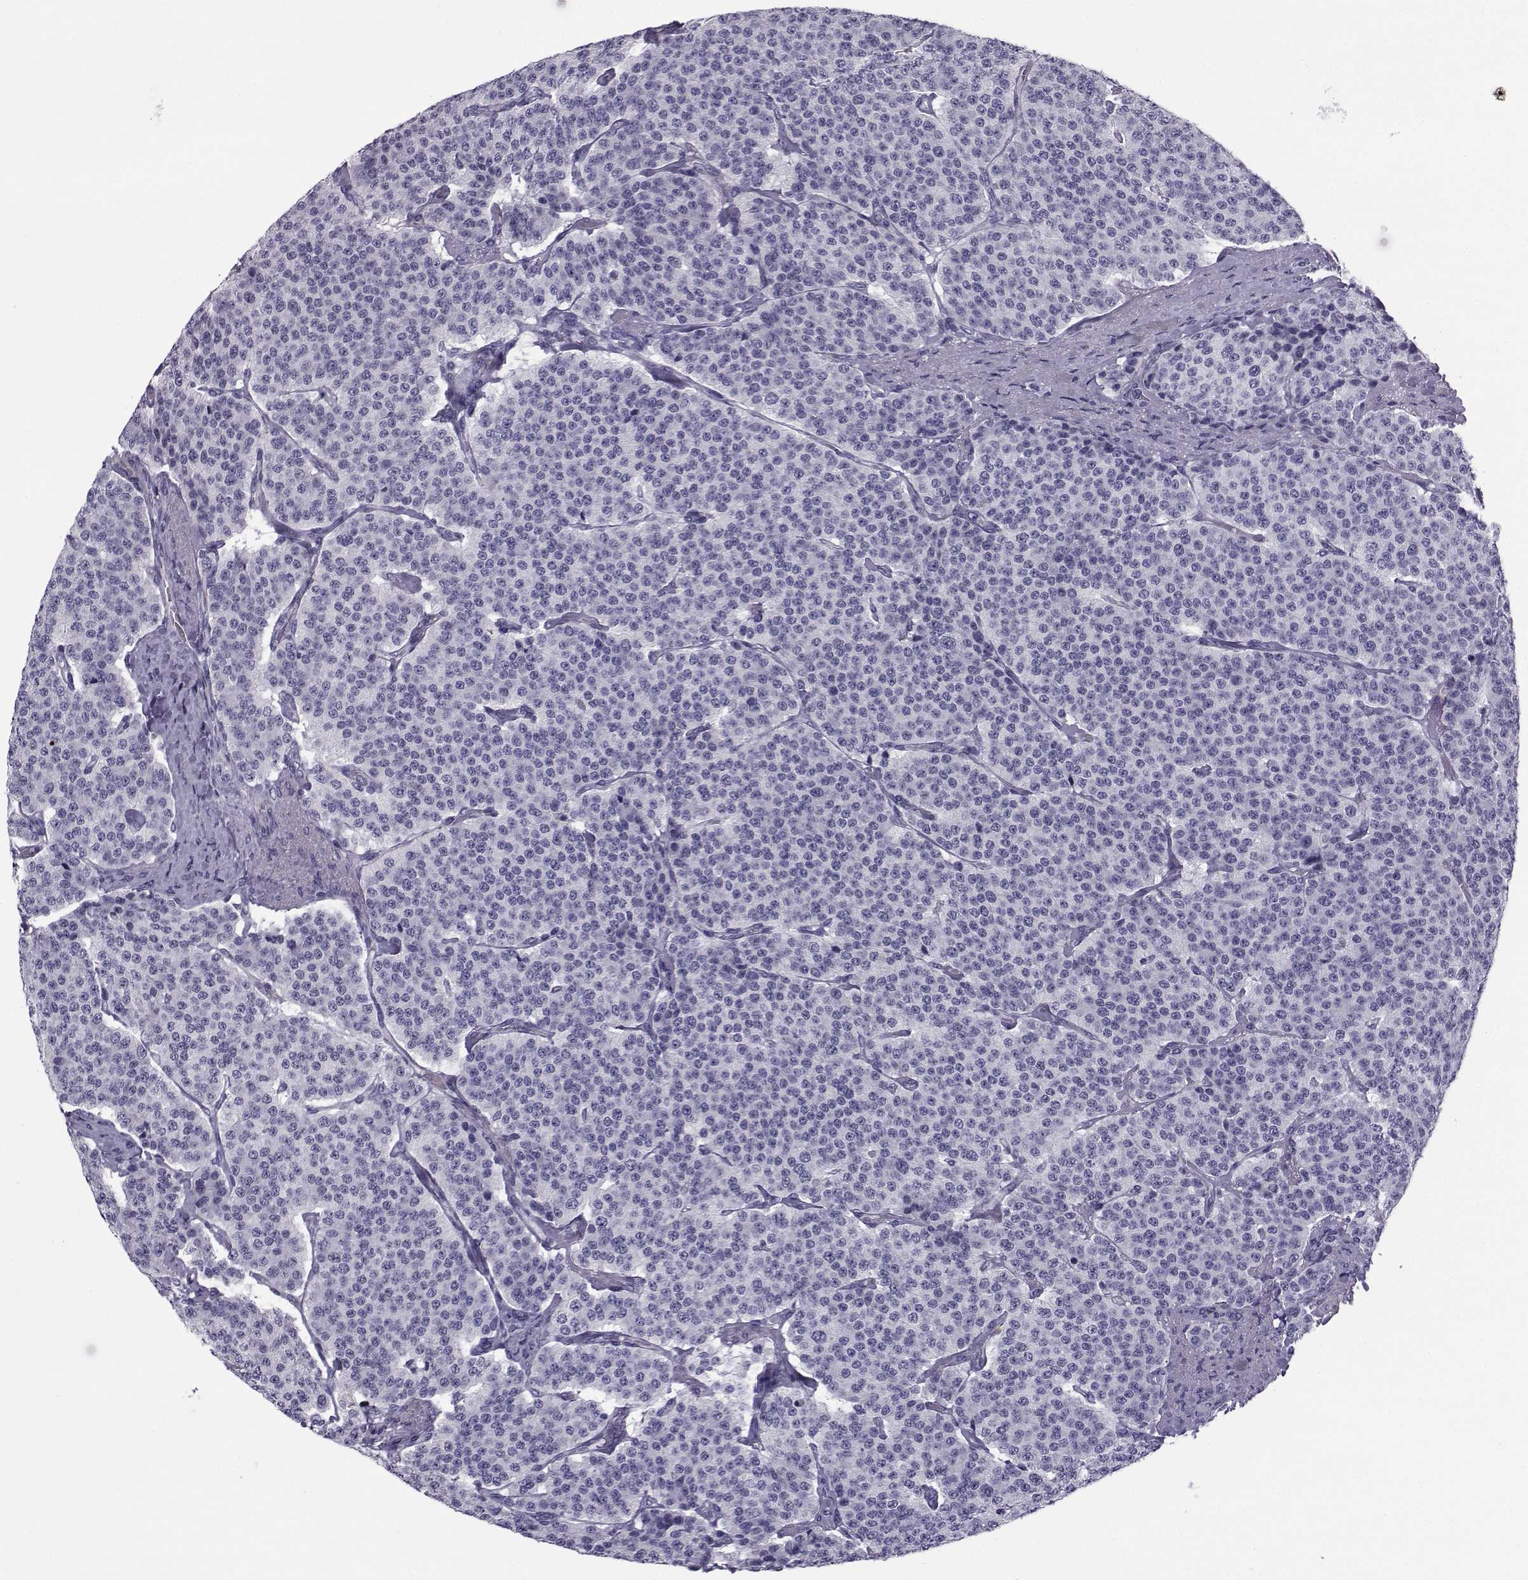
{"staining": {"intensity": "negative", "quantity": "none", "location": "none"}, "tissue": "carcinoid", "cell_type": "Tumor cells", "image_type": "cancer", "snomed": [{"axis": "morphology", "description": "Carcinoid, malignant, NOS"}, {"axis": "topography", "description": "Small intestine"}], "caption": "This is an IHC image of human carcinoid (malignant). There is no positivity in tumor cells.", "gene": "SPANXD", "patient": {"sex": "female", "age": 58}}